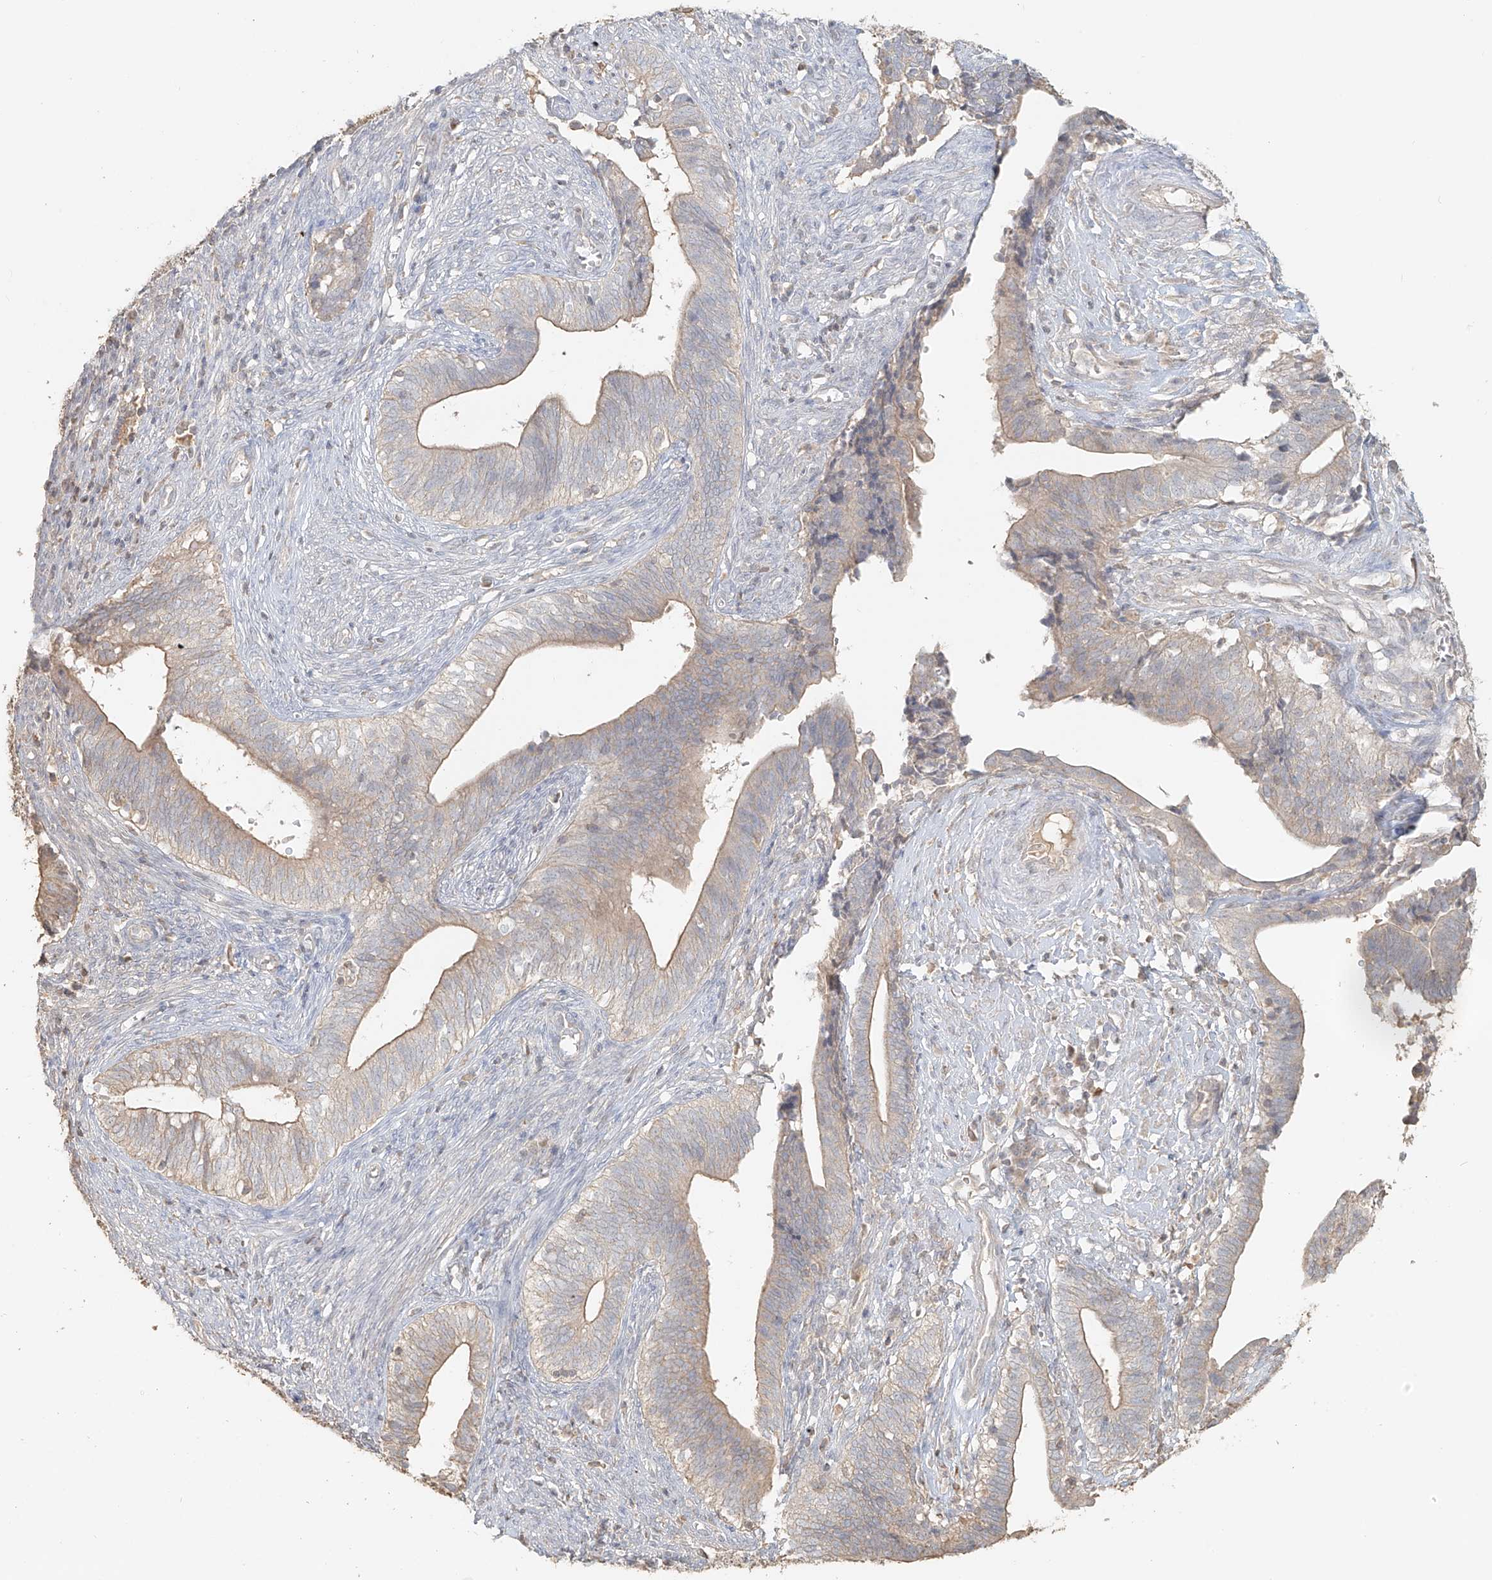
{"staining": {"intensity": "weak", "quantity": "<25%", "location": "cytoplasmic/membranous"}, "tissue": "cervical cancer", "cell_type": "Tumor cells", "image_type": "cancer", "snomed": [{"axis": "morphology", "description": "Adenocarcinoma, NOS"}, {"axis": "topography", "description": "Cervix"}], "caption": "DAB immunohistochemical staining of adenocarcinoma (cervical) reveals no significant positivity in tumor cells. Brightfield microscopy of immunohistochemistry stained with DAB (brown) and hematoxylin (blue), captured at high magnification.", "gene": "NPHS1", "patient": {"sex": "female", "age": 44}}